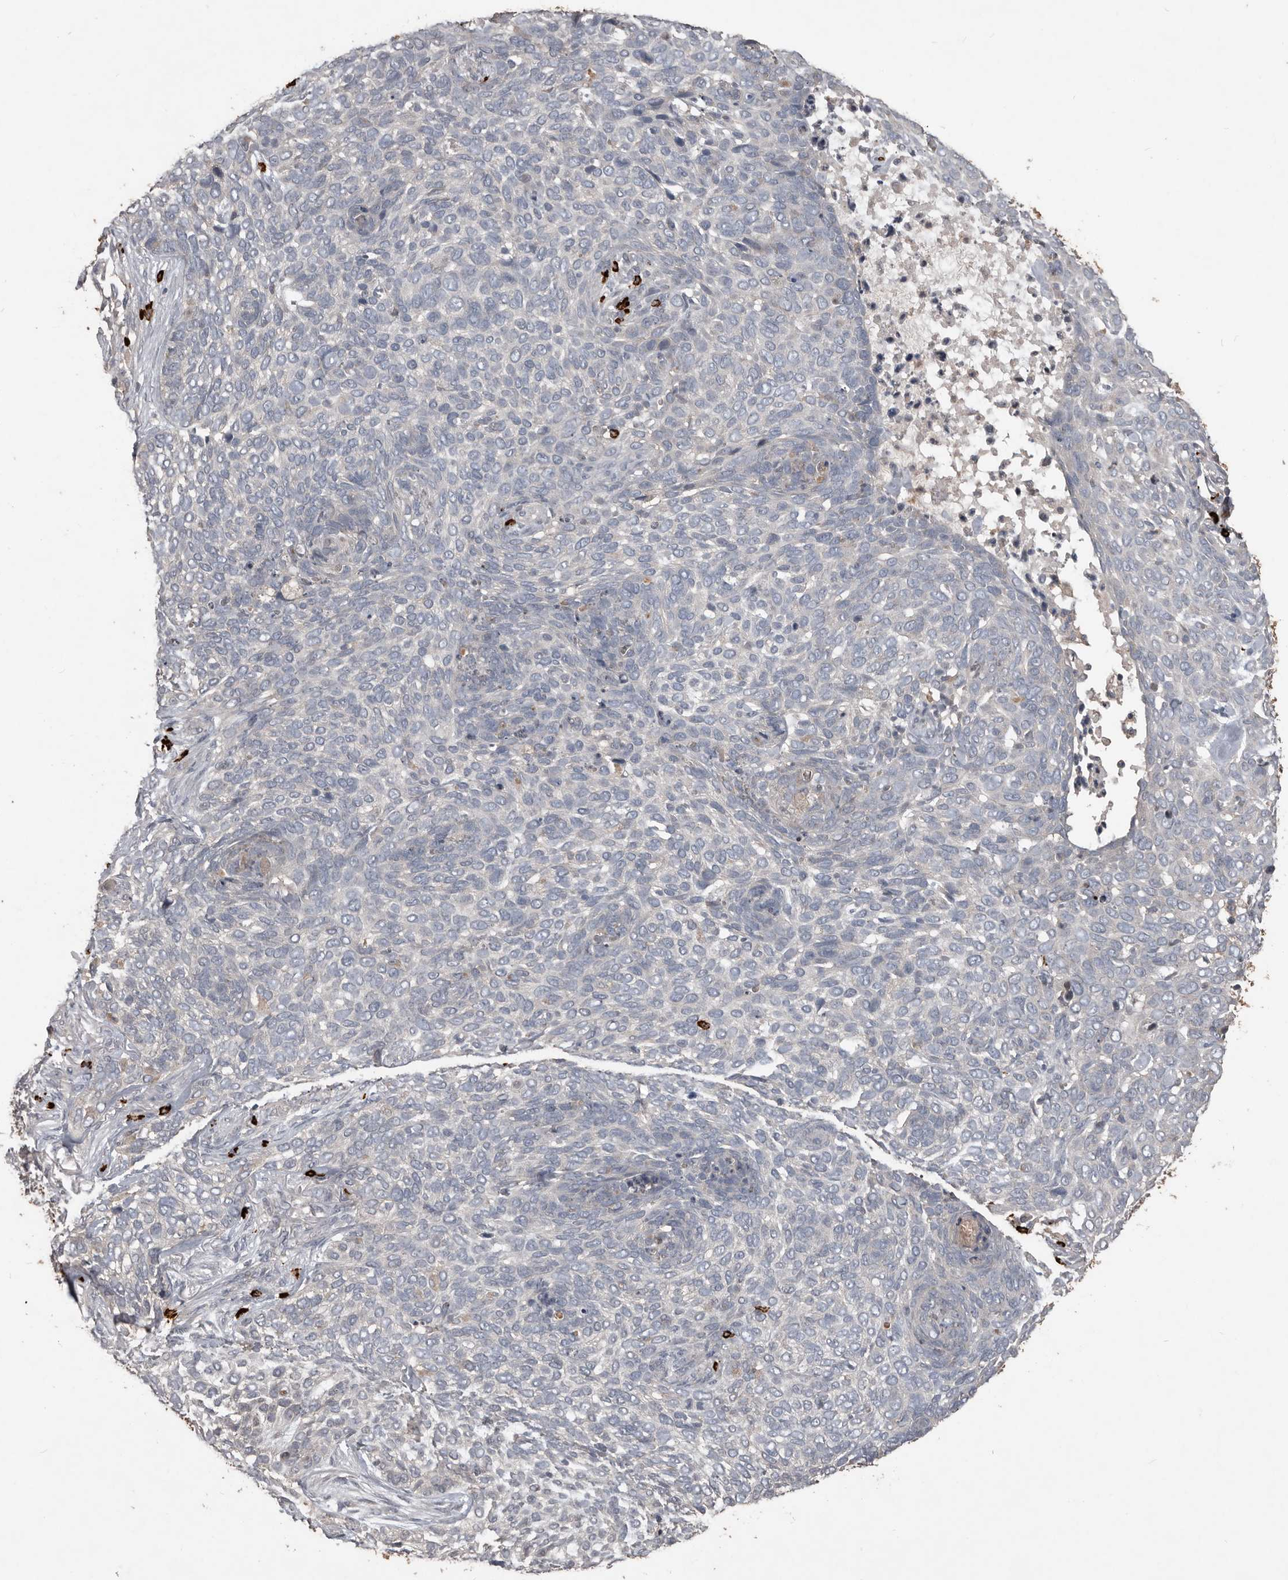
{"staining": {"intensity": "negative", "quantity": "none", "location": "none"}, "tissue": "skin cancer", "cell_type": "Tumor cells", "image_type": "cancer", "snomed": [{"axis": "morphology", "description": "Basal cell carcinoma"}, {"axis": "topography", "description": "Skin"}], "caption": "An immunohistochemistry (IHC) histopathology image of basal cell carcinoma (skin) is shown. There is no staining in tumor cells of basal cell carcinoma (skin).", "gene": "BAMBI", "patient": {"sex": "female", "age": 64}}